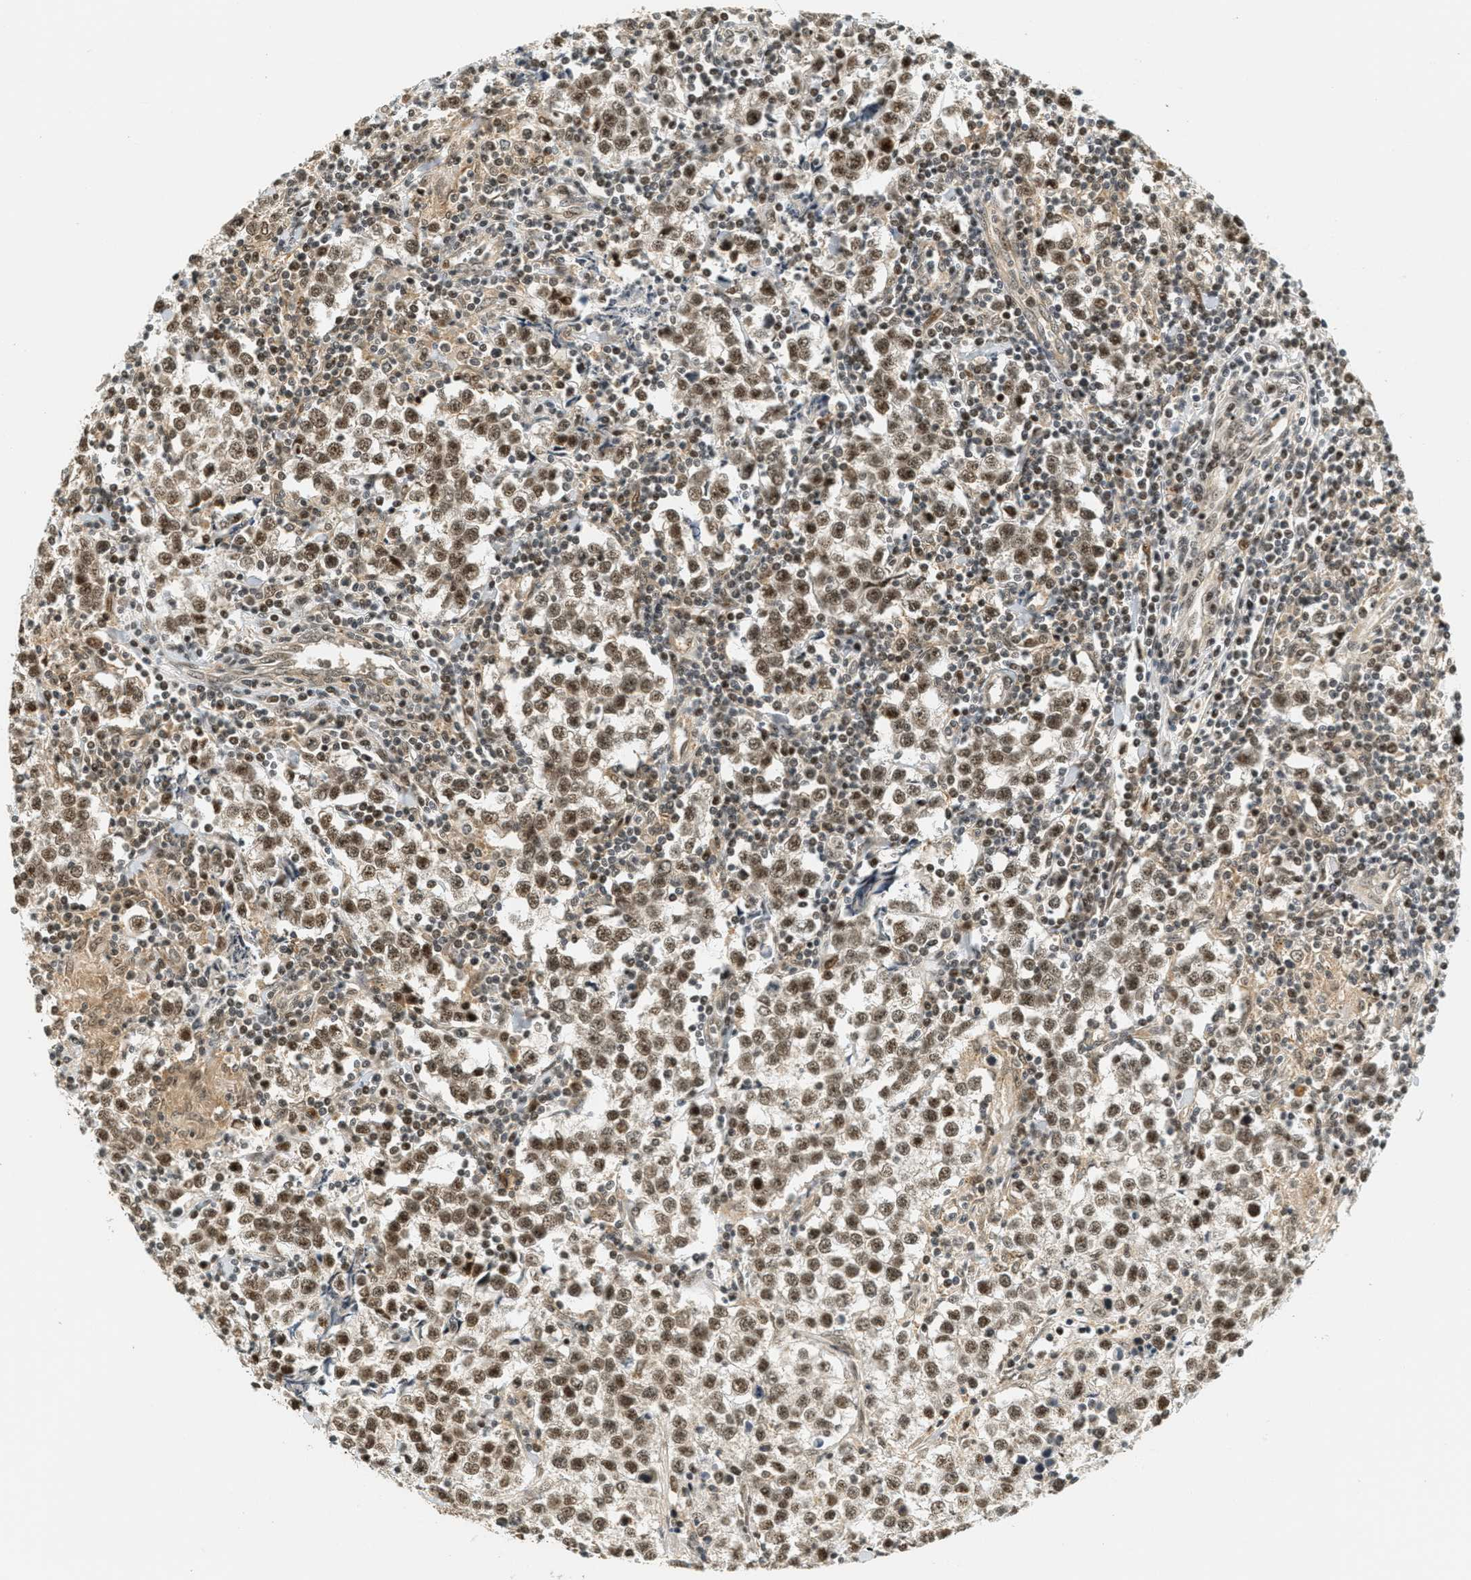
{"staining": {"intensity": "moderate", "quantity": ">75%", "location": "nuclear"}, "tissue": "testis cancer", "cell_type": "Tumor cells", "image_type": "cancer", "snomed": [{"axis": "morphology", "description": "Seminoma, NOS"}, {"axis": "morphology", "description": "Carcinoma, Embryonal, NOS"}, {"axis": "topography", "description": "Testis"}], "caption": "Brown immunohistochemical staining in testis embryonal carcinoma demonstrates moderate nuclear staining in about >75% of tumor cells.", "gene": "FOXM1", "patient": {"sex": "male", "age": 36}}